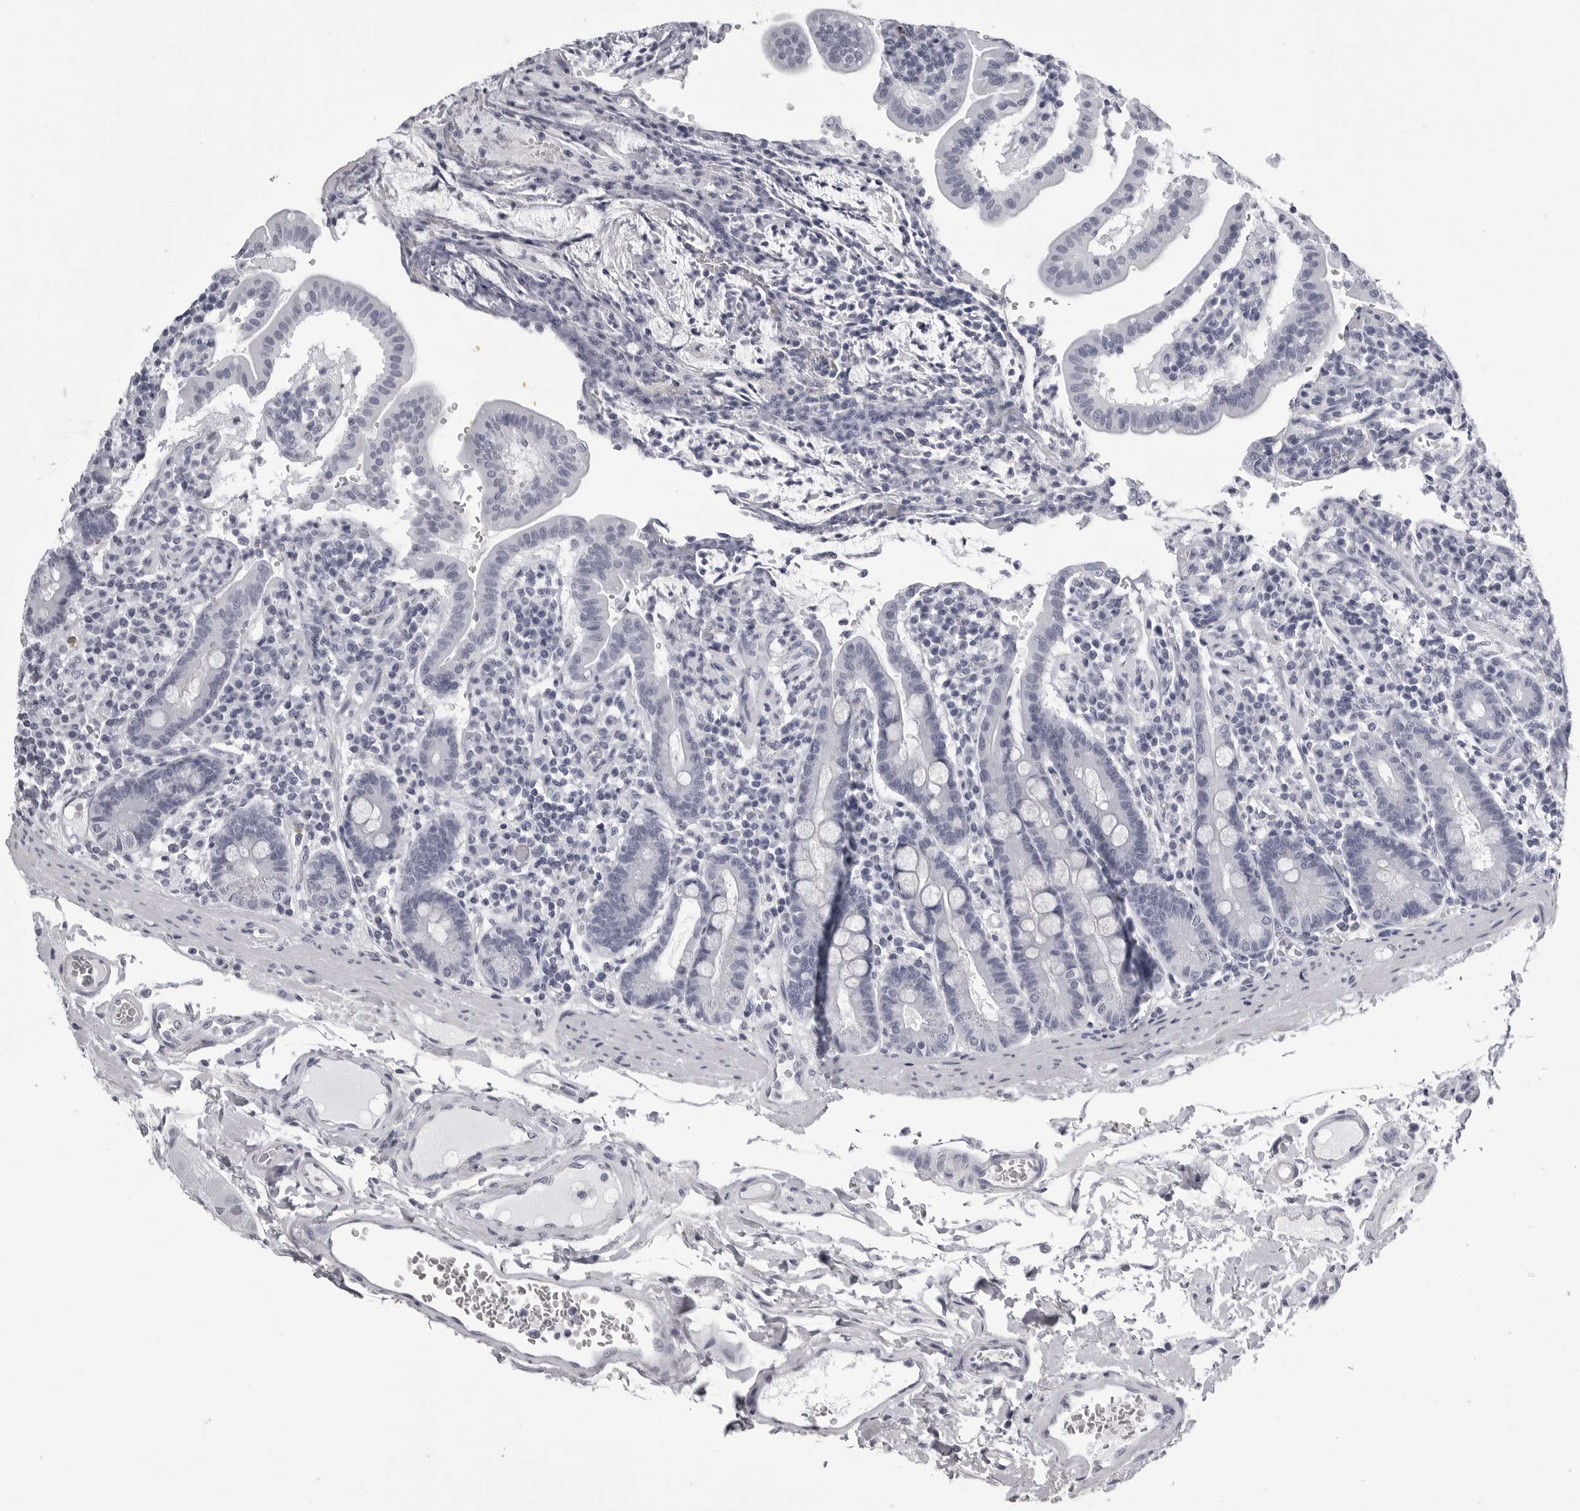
{"staining": {"intensity": "negative", "quantity": "none", "location": "none"}, "tissue": "duodenum", "cell_type": "Glandular cells", "image_type": "normal", "snomed": [{"axis": "morphology", "description": "Normal tissue, NOS"}, {"axis": "morphology", "description": "Adenocarcinoma, NOS"}, {"axis": "topography", "description": "Pancreas"}, {"axis": "topography", "description": "Duodenum"}], "caption": "A high-resolution image shows immunohistochemistry (IHC) staining of normal duodenum, which demonstrates no significant positivity in glandular cells.", "gene": "BPIFA1", "patient": {"sex": "male", "age": 50}}